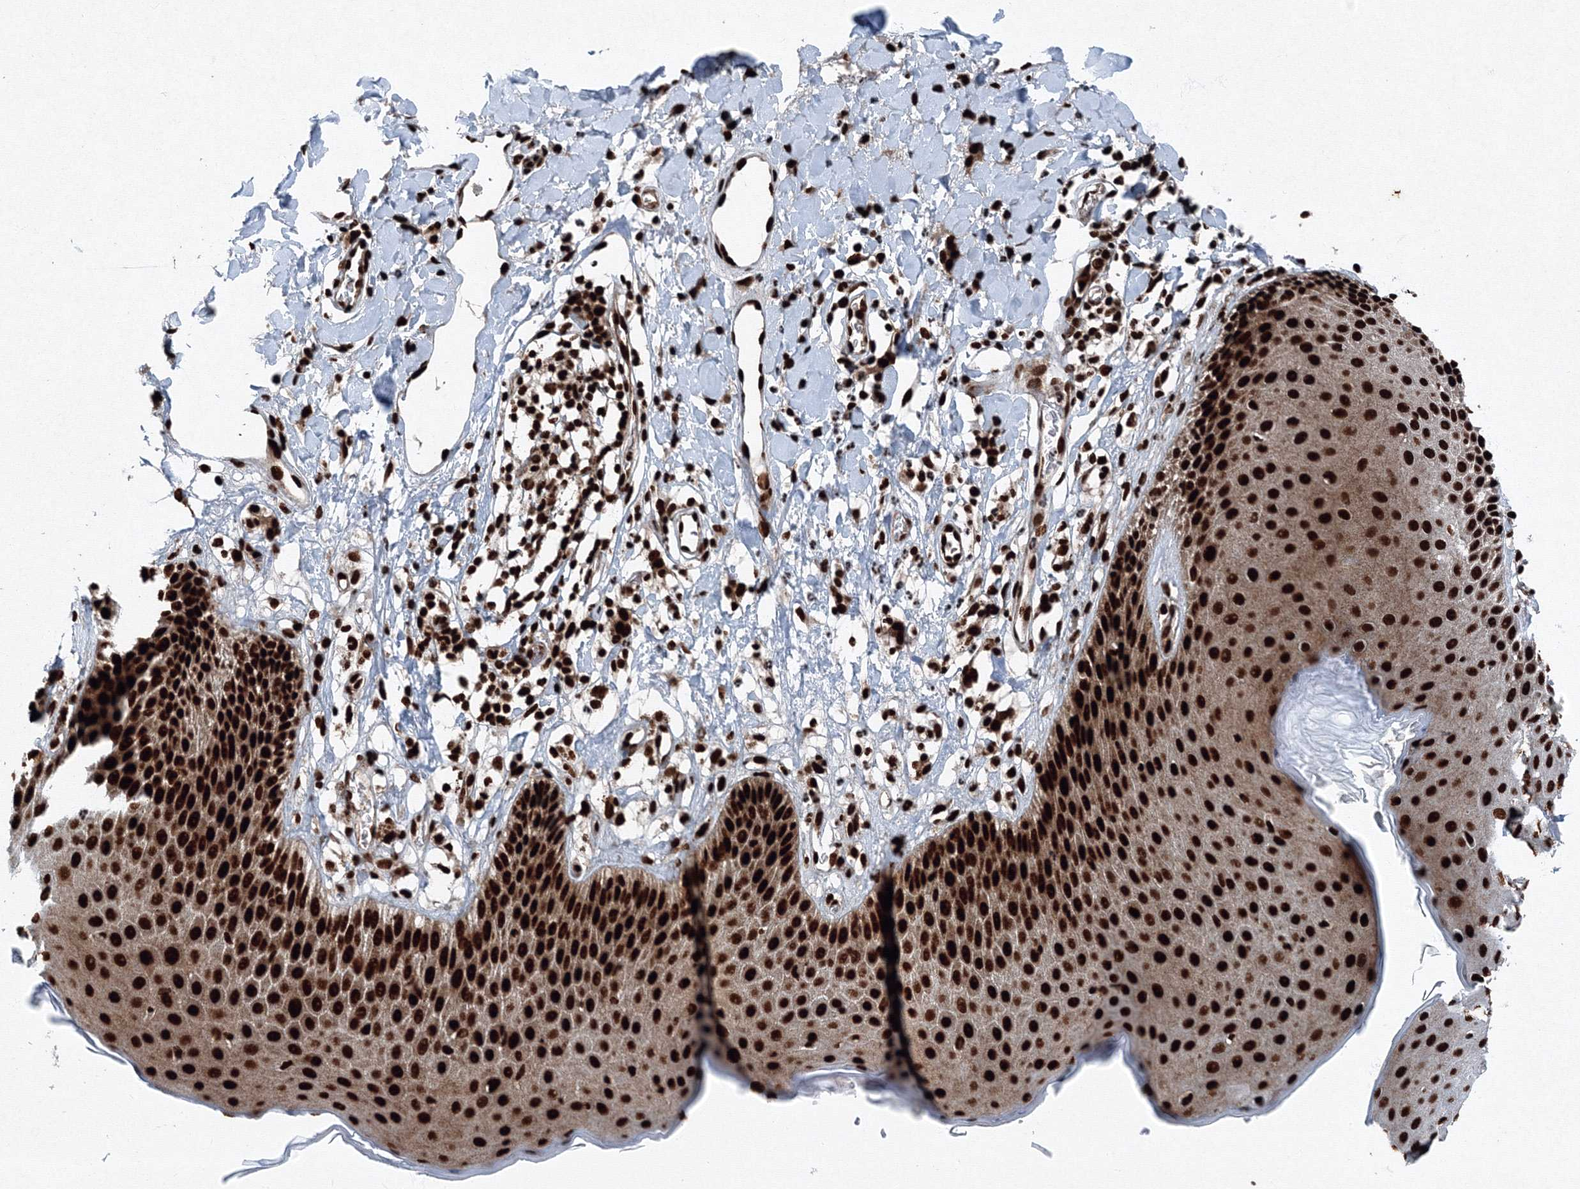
{"staining": {"intensity": "strong", "quantity": ">75%", "location": "nuclear"}, "tissue": "skin", "cell_type": "Epidermal cells", "image_type": "normal", "snomed": [{"axis": "morphology", "description": "Normal tissue, NOS"}, {"axis": "topography", "description": "Vulva"}], "caption": "Protein expression analysis of benign skin displays strong nuclear staining in approximately >75% of epidermal cells.", "gene": "SNRPC", "patient": {"sex": "female", "age": 68}}